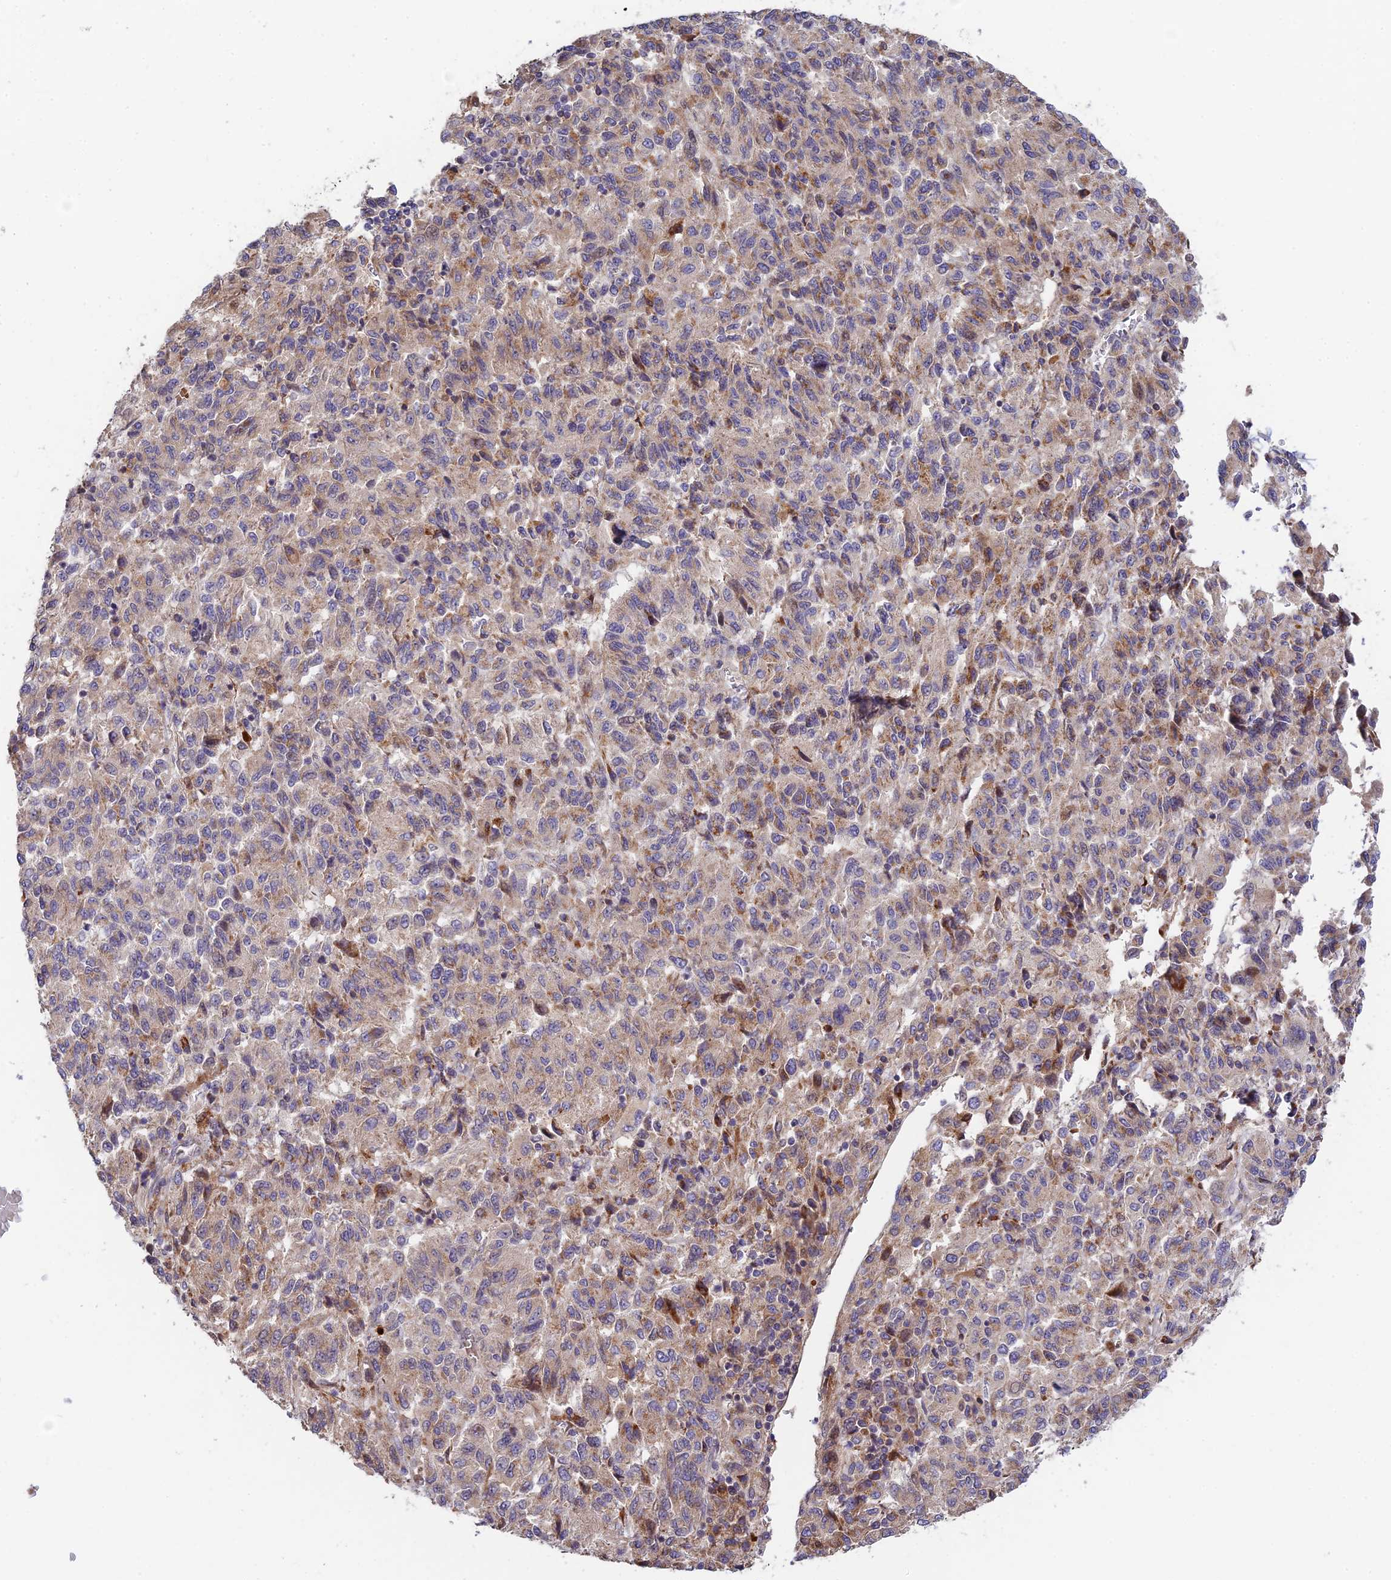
{"staining": {"intensity": "weak", "quantity": "<25%", "location": "cytoplasmic/membranous"}, "tissue": "melanoma", "cell_type": "Tumor cells", "image_type": "cancer", "snomed": [{"axis": "morphology", "description": "Malignant melanoma, Metastatic site"}, {"axis": "topography", "description": "Lung"}], "caption": "High power microscopy image of an immunohistochemistry photomicrograph of malignant melanoma (metastatic site), revealing no significant expression in tumor cells. (DAB (3,3'-diaminobenzidine) immunohistochemistry (IHC) with hematoxylin counter stain).", "gene": "FUOM", "patient": {"sex": "male", "age": 64}}